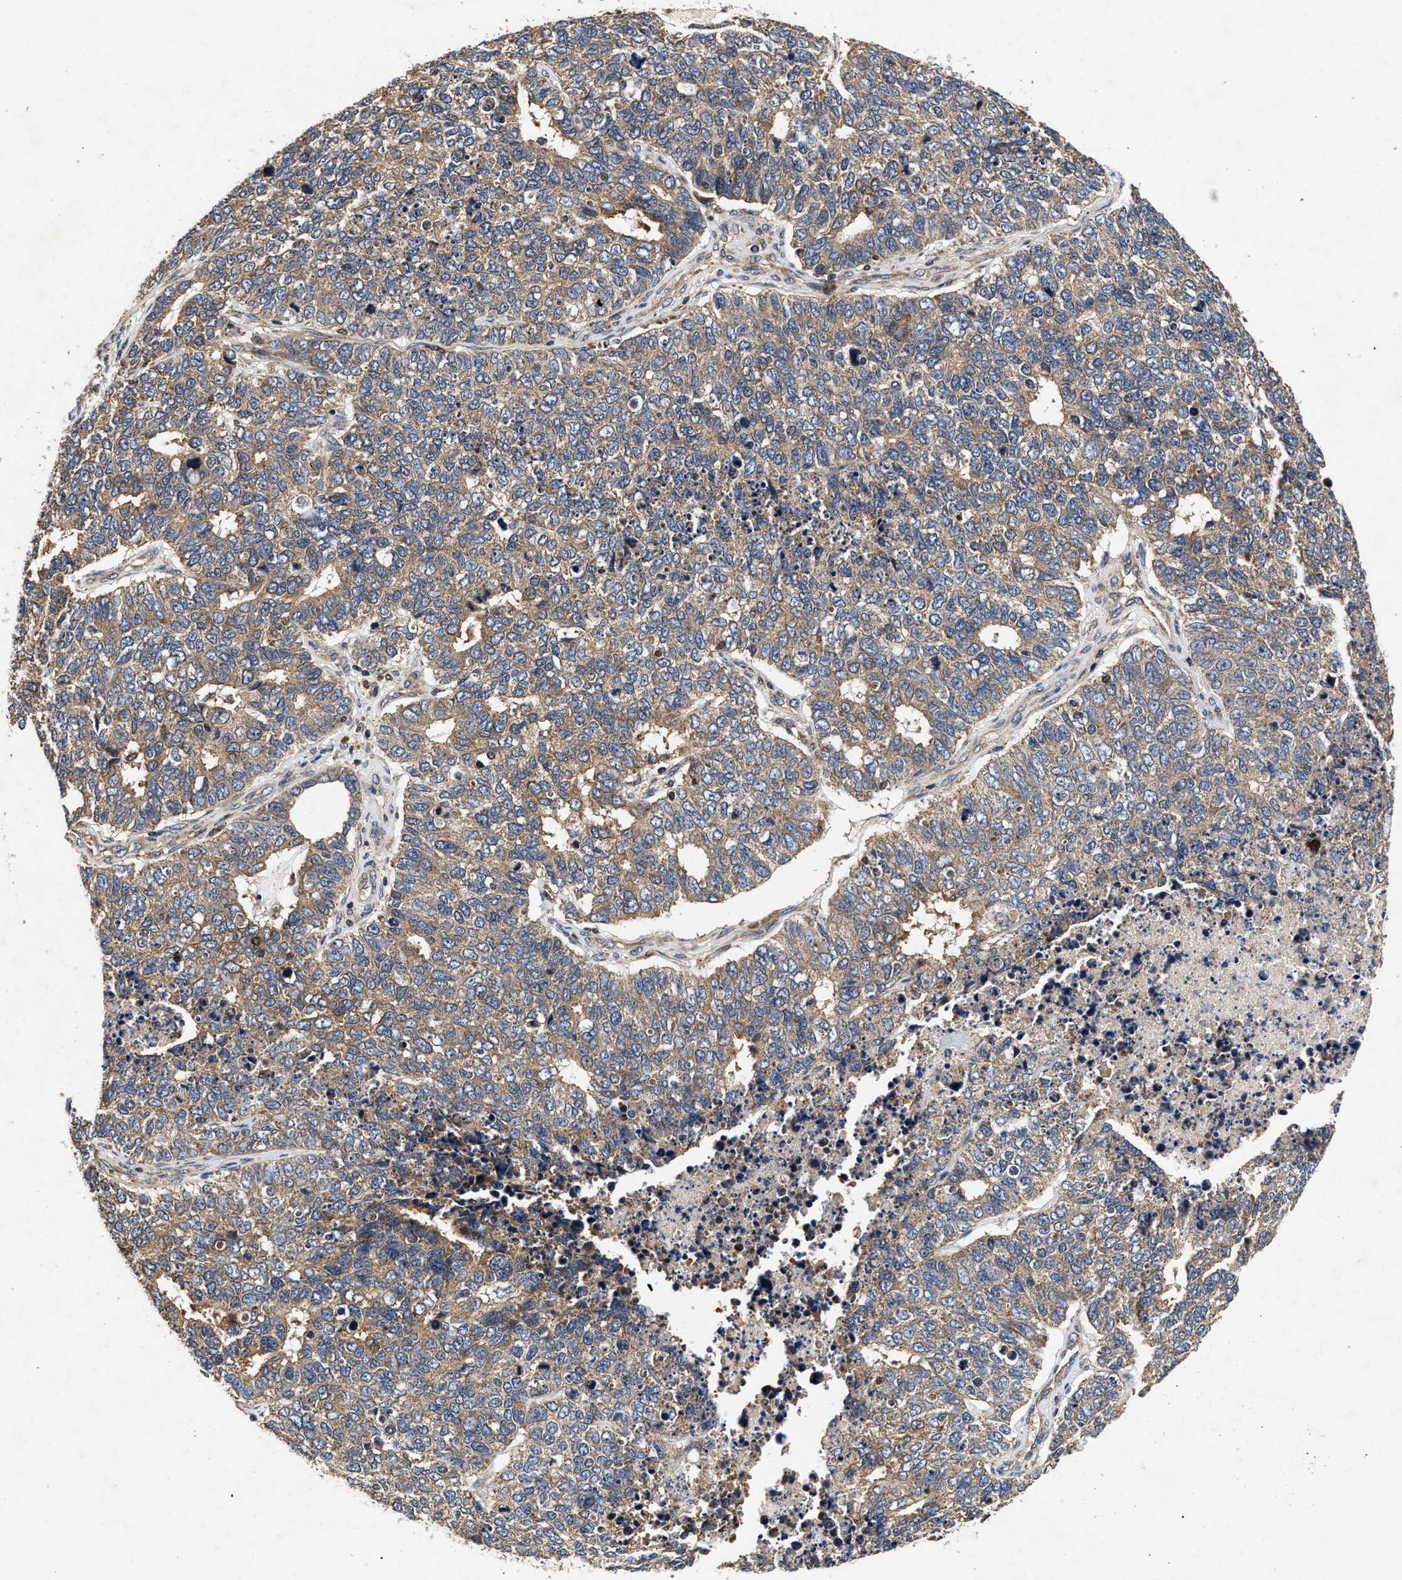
{"staining": {"intensity": "weak", "quantity": ">75%", "location": "cytoplasmic/membranous"}, "tissue": "cervical cancer", "cell_type": "Tumor cells", "image_type": "cancer", "snomed": [{"axis": "morphology", "description": "Squamous cell carcinoma, NOS"}, {"axis": "topography", "description": "Cervix"}], "caption": "Protein expression analysis of cervical cancer reveals weak cytoplasmic/membranous expression in approximately >75% of tumor cells. (brown staining indicates protein expression, while blue staining denotes nuclei).", "gene": "NFKB2", "patient": {"sex": "female", "age": 63}}